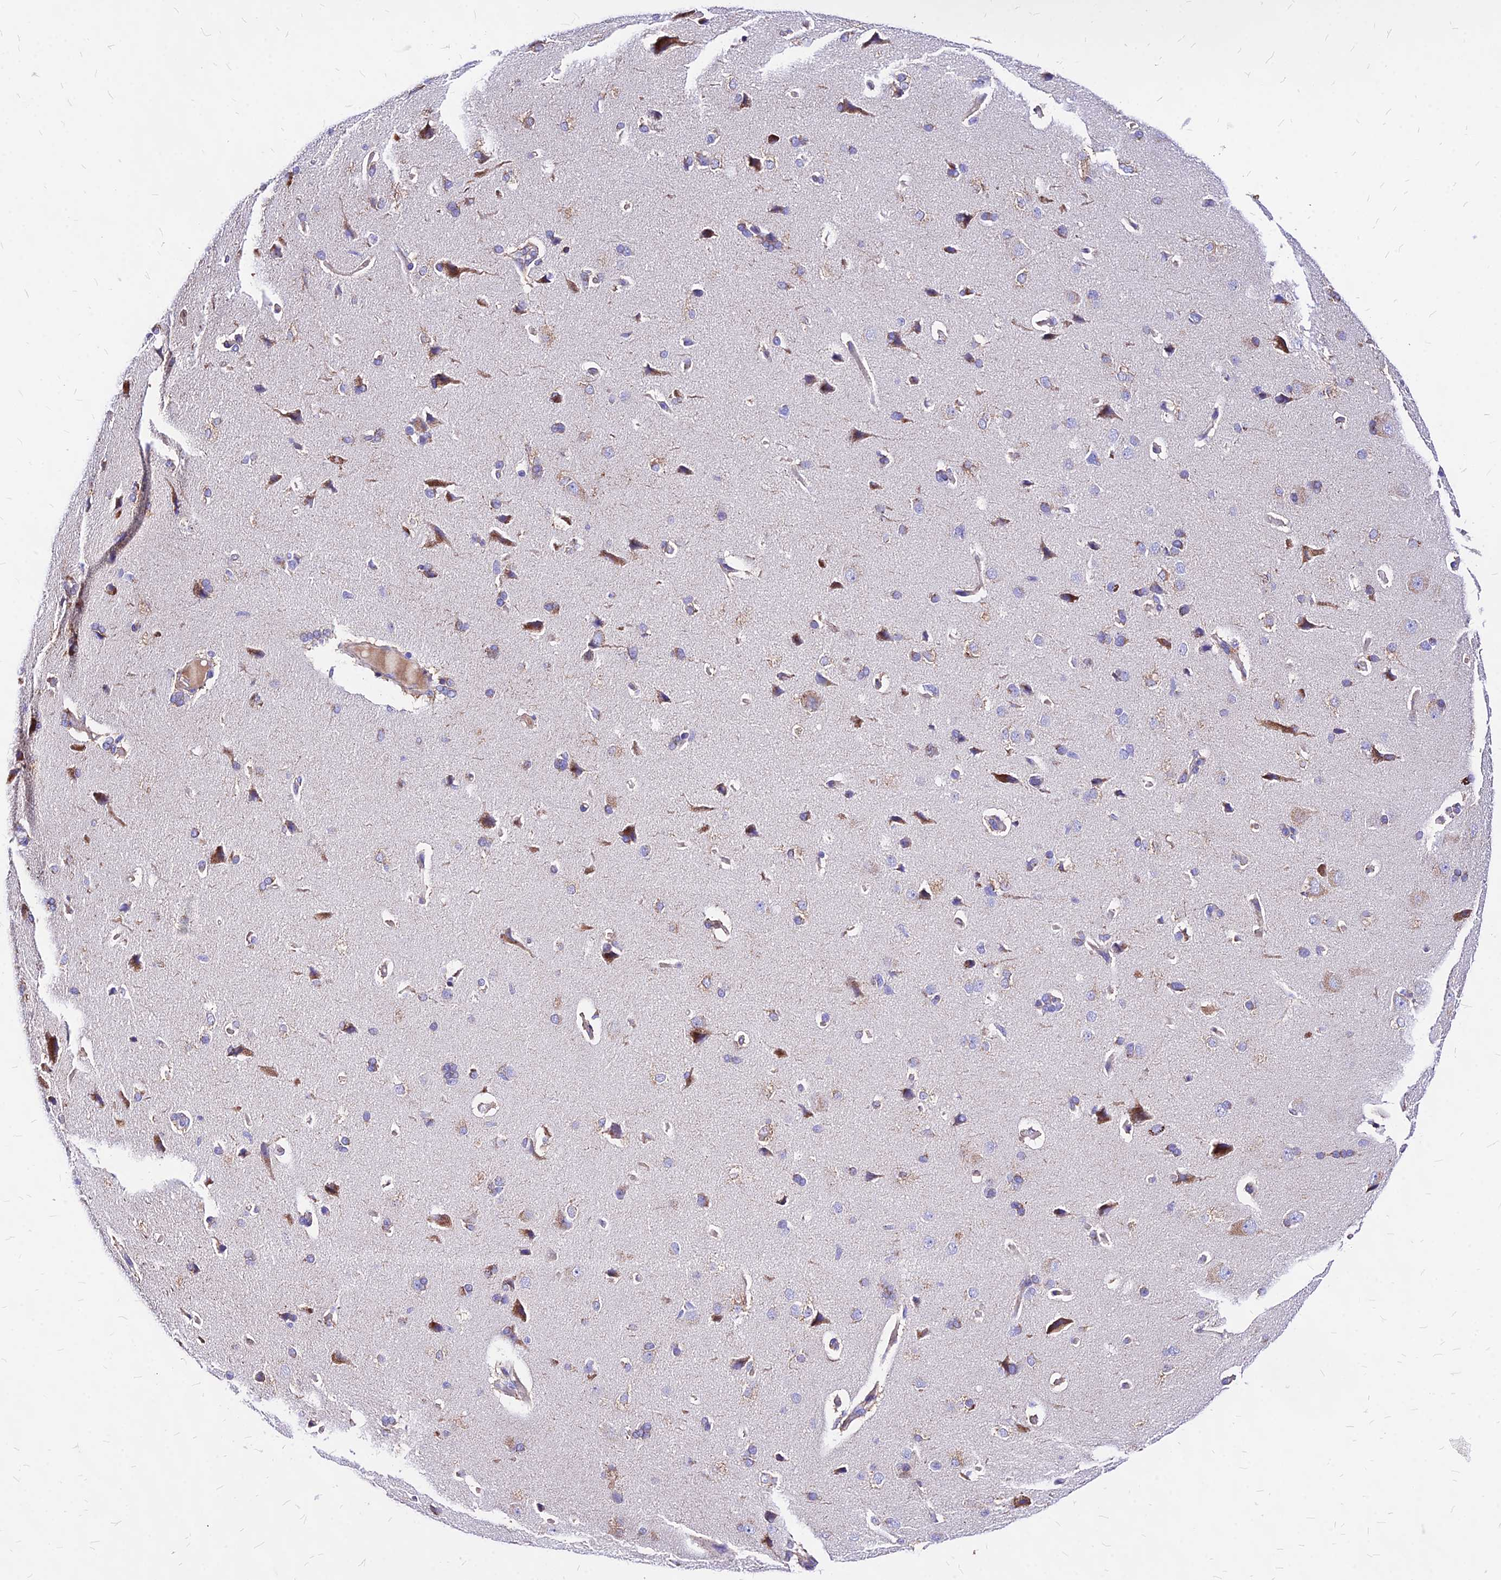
{"staining": {"intensity": "negative", "quantity": "none", "location": "none"}, "tissue": "cerebral cortex", "cell_type": "Endothelial cells", "image_type": "normal", "snomed": [{"axis": "morphology", "description": "Normal tissue, NOS"}, {"axis": "topography", "description": "Cerebral cortex"}], "caption": "This is an immunohistochemistry image of unremarkable human cerebral cortex. There is no expression in endothelial cells.", "gene": "MRPL3", "patient": {"sex": "male", "age": 62}}